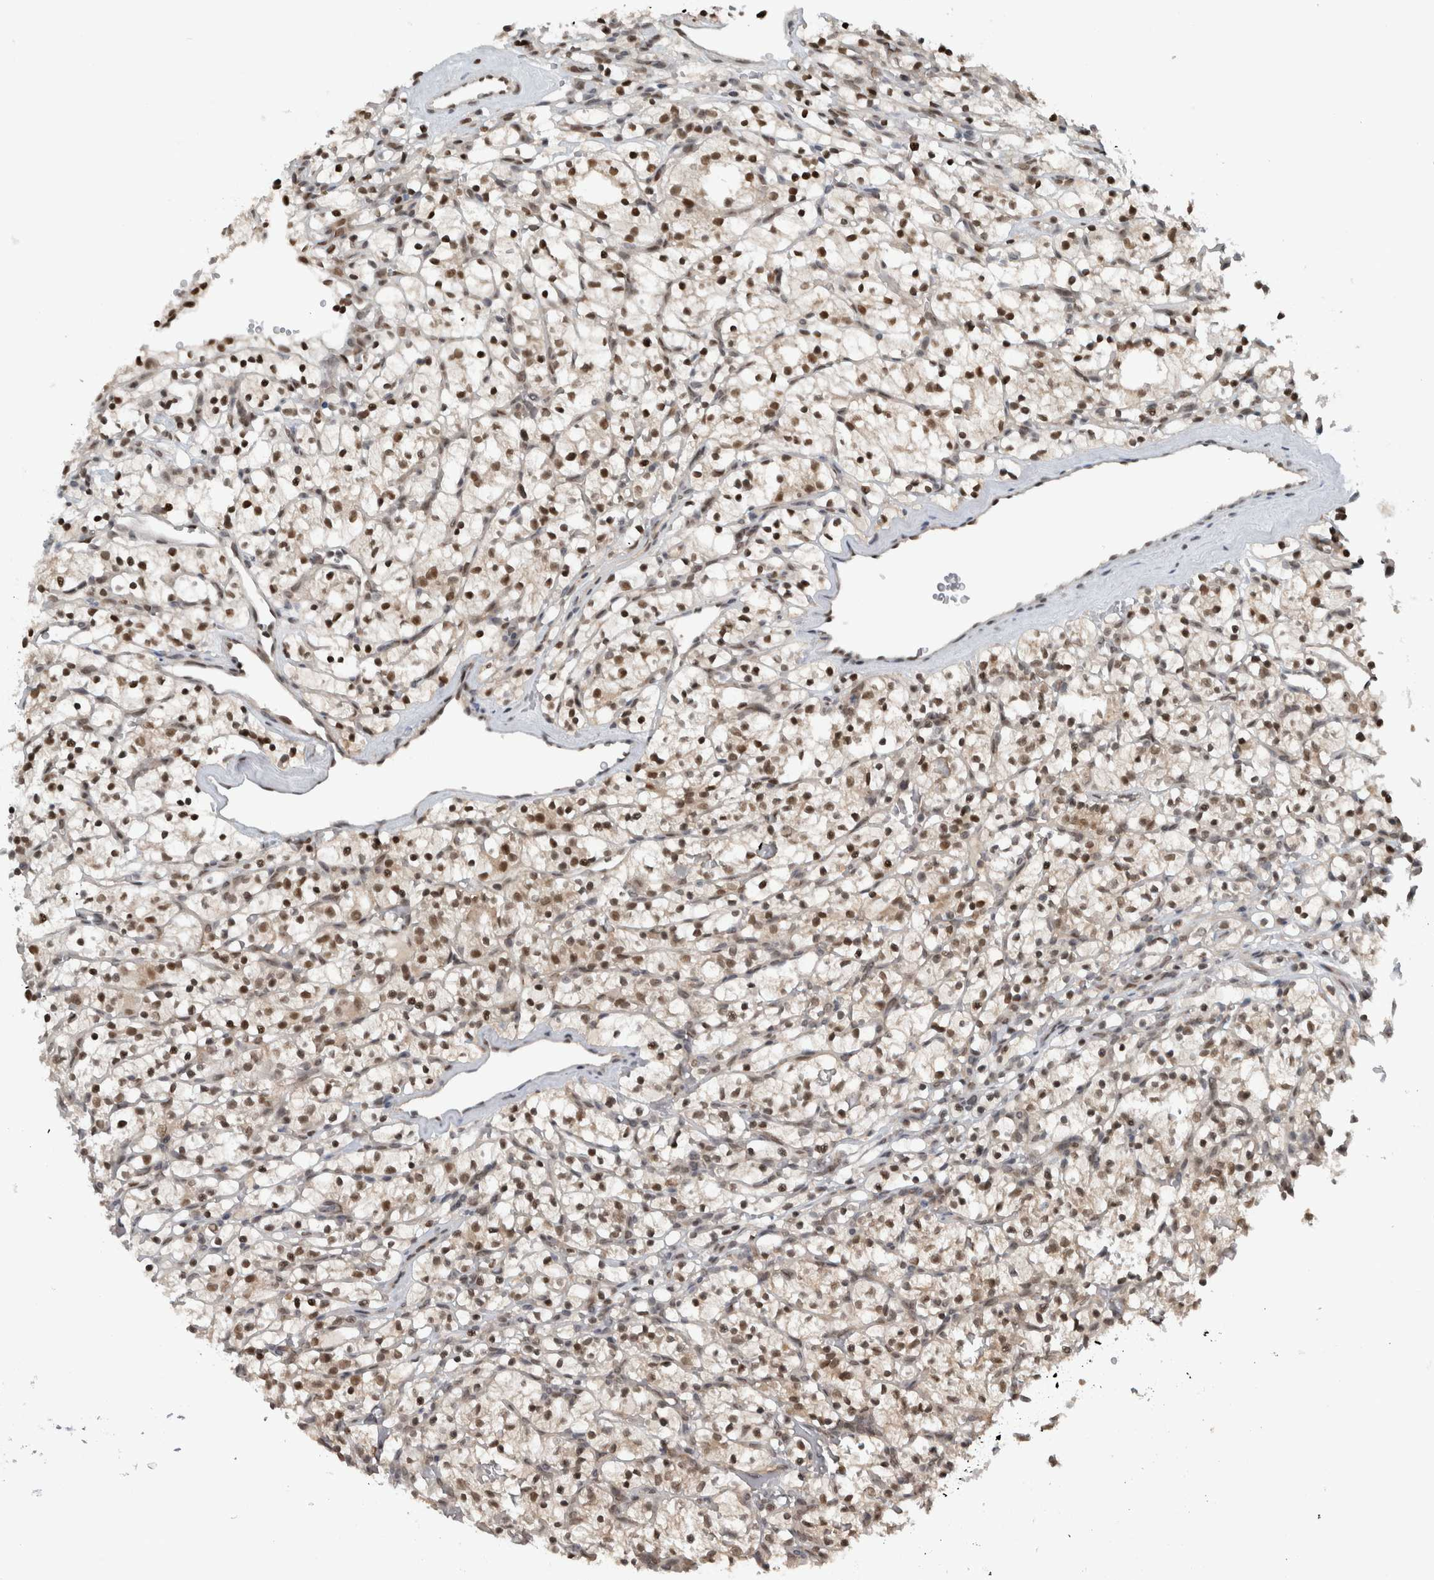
{"staining": {"intensity": "moderate", "quantity": ">75%", "location": "nuclear"}, "tissue": "renal cancer", "cell_type": "Tumor cells", "image_type": "cancer", "snomed": [{"axis": "morphology", "description": "Adenocarcinoma, NOS"}, {"axis": "topography", "description": "Kidney"}], "caption": "Immunohistochemical staining of renal adenocarcinoma shows medium levels of moderate nuclear protein staining in about >75% of tumor cells. Immunohistochemistry (ihc) stains the protein in brown and the nuclei are stained blue.", "gene": "SPAG7", "patient": {"sex": "female", "age": 57}}